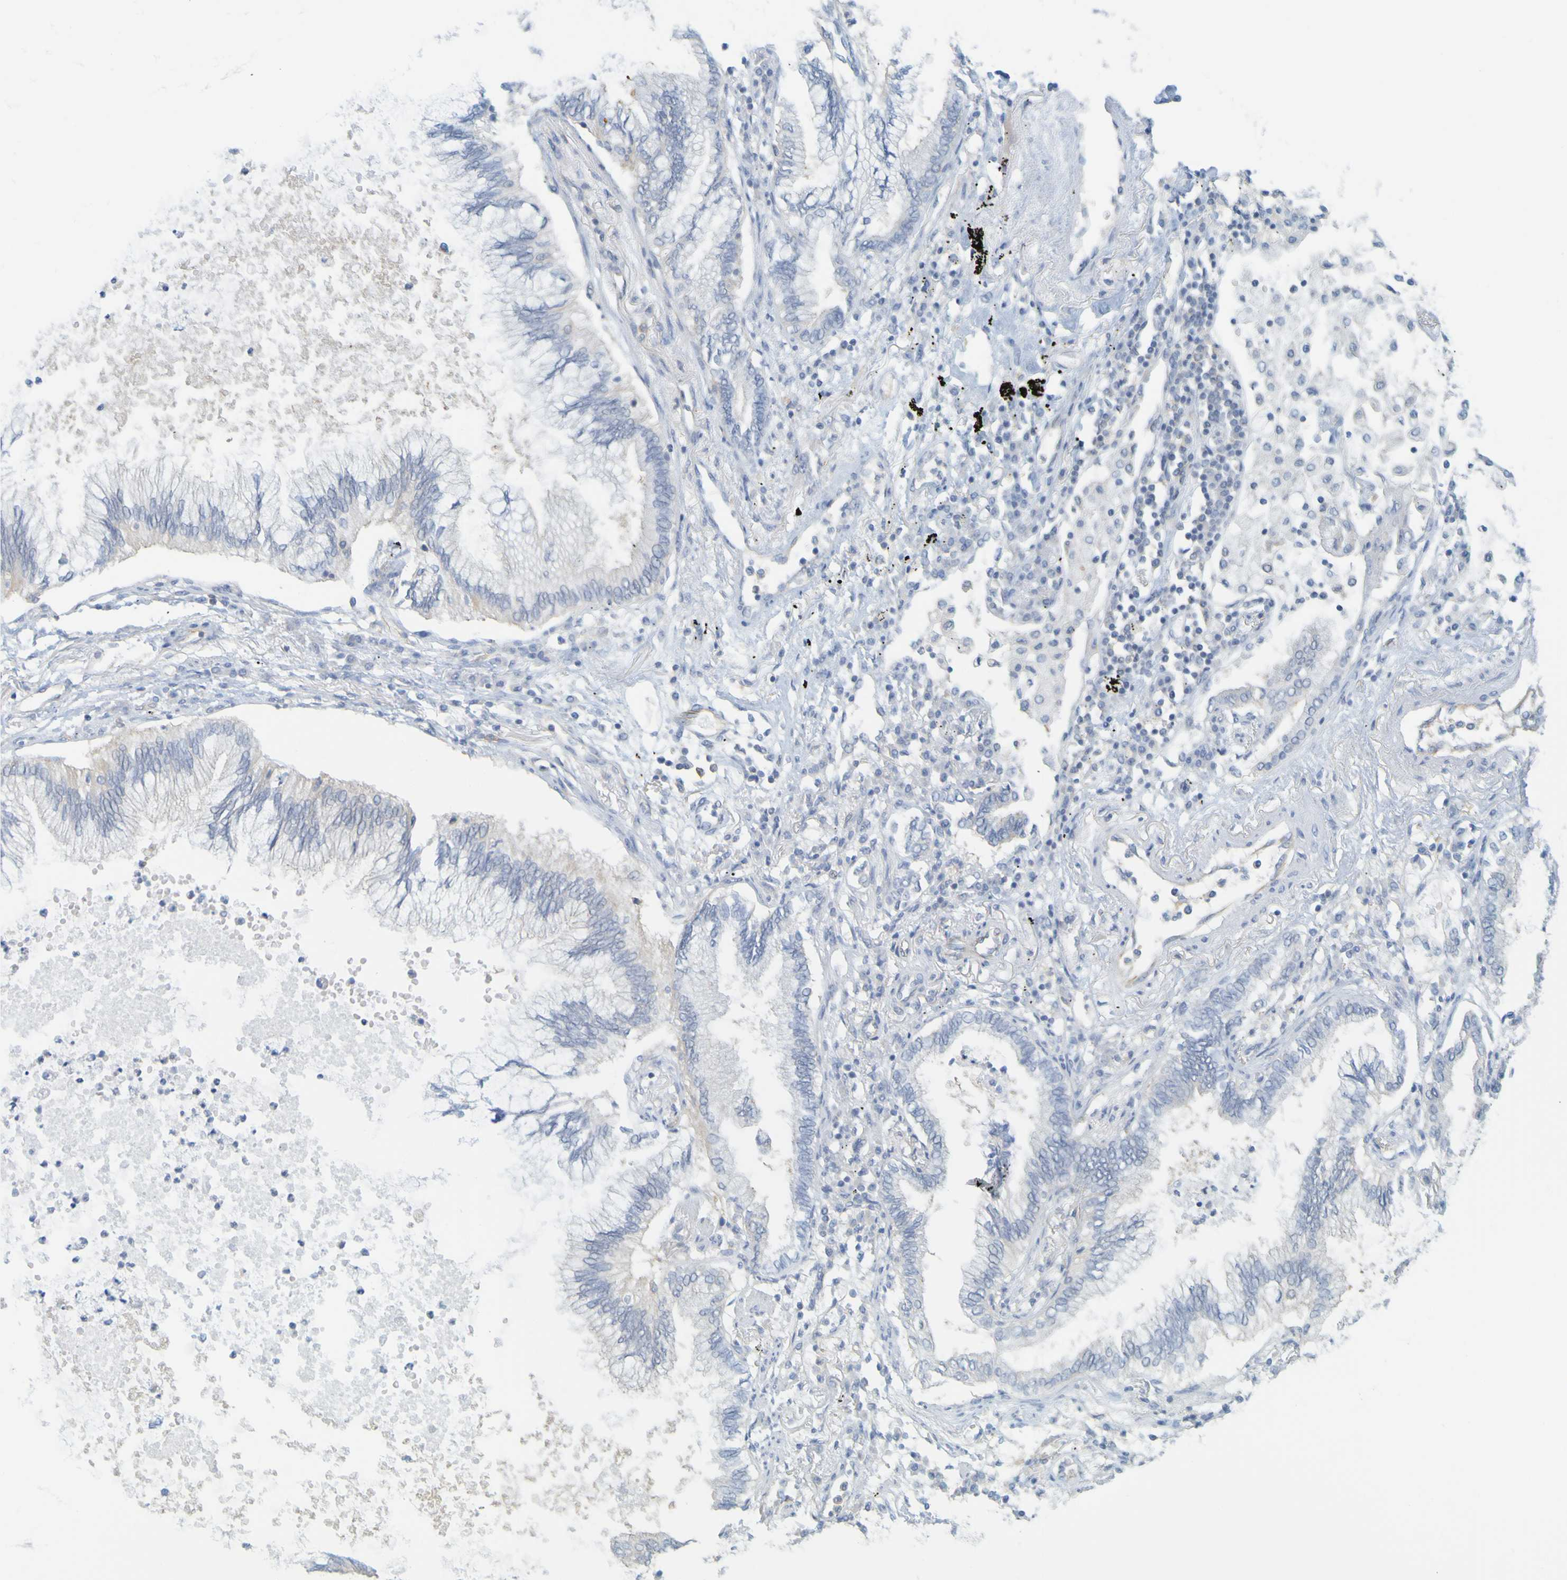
{"staining": {"intensity": "negative", "quantity": "none", "location": "none"}, "tissue": "lung cancer", "cell_type": "Tumor cells", "image_type": "cancer", "snomed": [{"axis": "morphology", "description": "Normal tissue, NOS"}, {"axis": "morphology", "description": "Adenocarcinoma, NOS"}, {"axis": "topography", "description": "Bronchus"}, {"axis": "topography", "description": "Lung"}], "caption": "Immunohistochemistry (IHC) of human adenocarcinoma (lung) exhibits no positivity in tumor cells. (DAB (3,3'-diaminobenzidine) immunohistochemistry (IHC), high magnification).", "gene": "APPL1", "patient": {"sex": "female", "age": 70}}